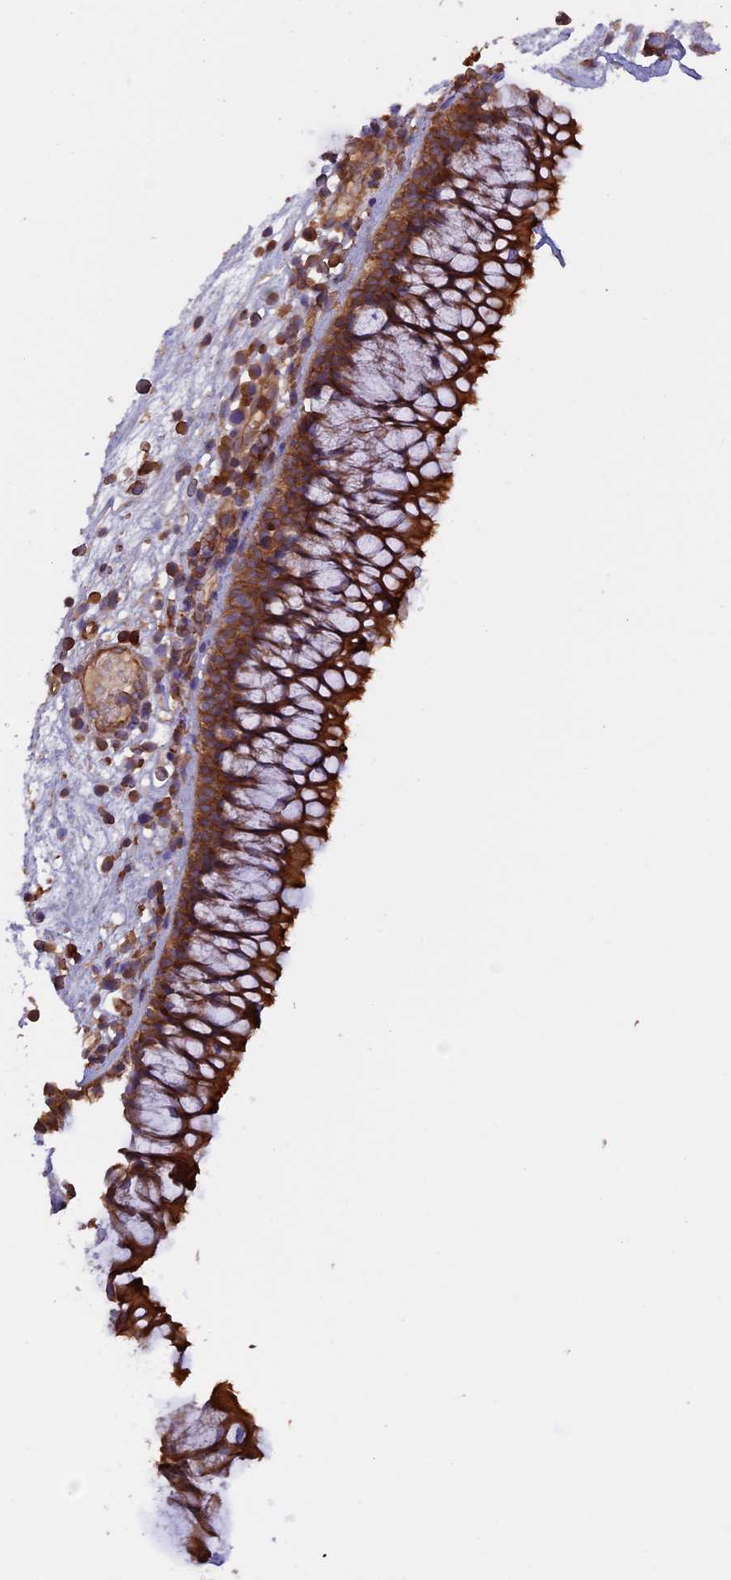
{"staining": {"intensity": "strong", "quantity": ">75%", "location": "cytoplasmic/membranous"}, "tissue": "nasopharynx", "cell_type": "Respiratory epithelial cells", "image_type": "normal", "snomed": [{"axis": "morphology", "description": "Normal tissue, NOS"}, {"axis": "morphology", "description": "Inflammation, NOS"}, {"axis": "morphology", "description": "Malignant melanoma, Metastatic site"}, {"axis": "topography", "description": "Nasopharynx"}], "caption": "Immunohistochemistry (IHC) of normal nasopharynx shows high levels of strong cytoplasmic/membranous staining in approximately >75% of respiratory epithelial cells.", "gene": "GAS8", "patient": {"sex": "male", "age": 70}}